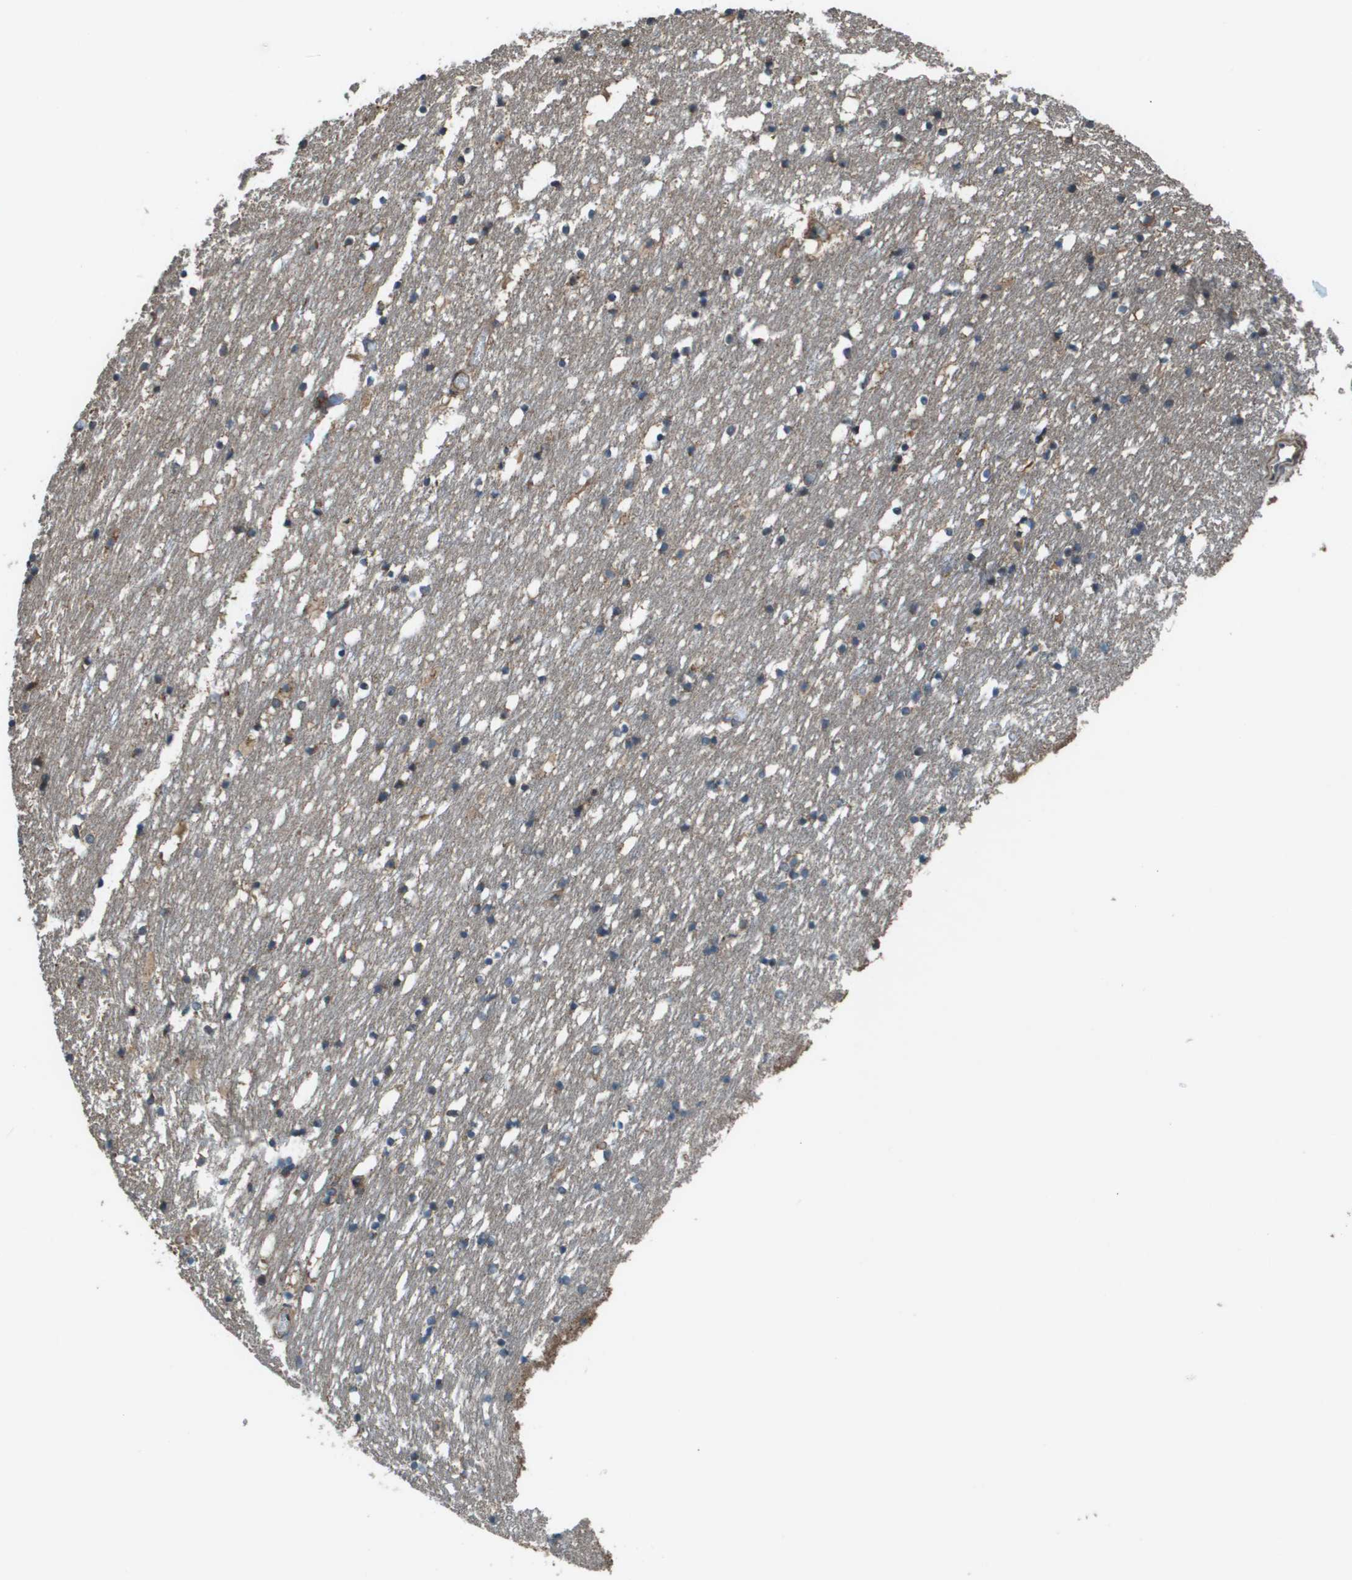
{"staining": {"intensity": "moderate", "quantity": "<25%", "location": "cytoplasmic/membranous"}, "tissue": "caudate", "cell_type": "Glial cells", "image_type": "normal", "snomed": [{"axis": "morphology", "description": "Normal tissue, NOS"}, {"axis": "topography", "description": "Lateral ventricle wall"}], "caption": "A brown stain highlights moderate cytoplasmic/membranous staining of a protein in glial cells of normal human caudate.", "gene": "PLPBP", "patient": {"sex": "male", "age": 45}}